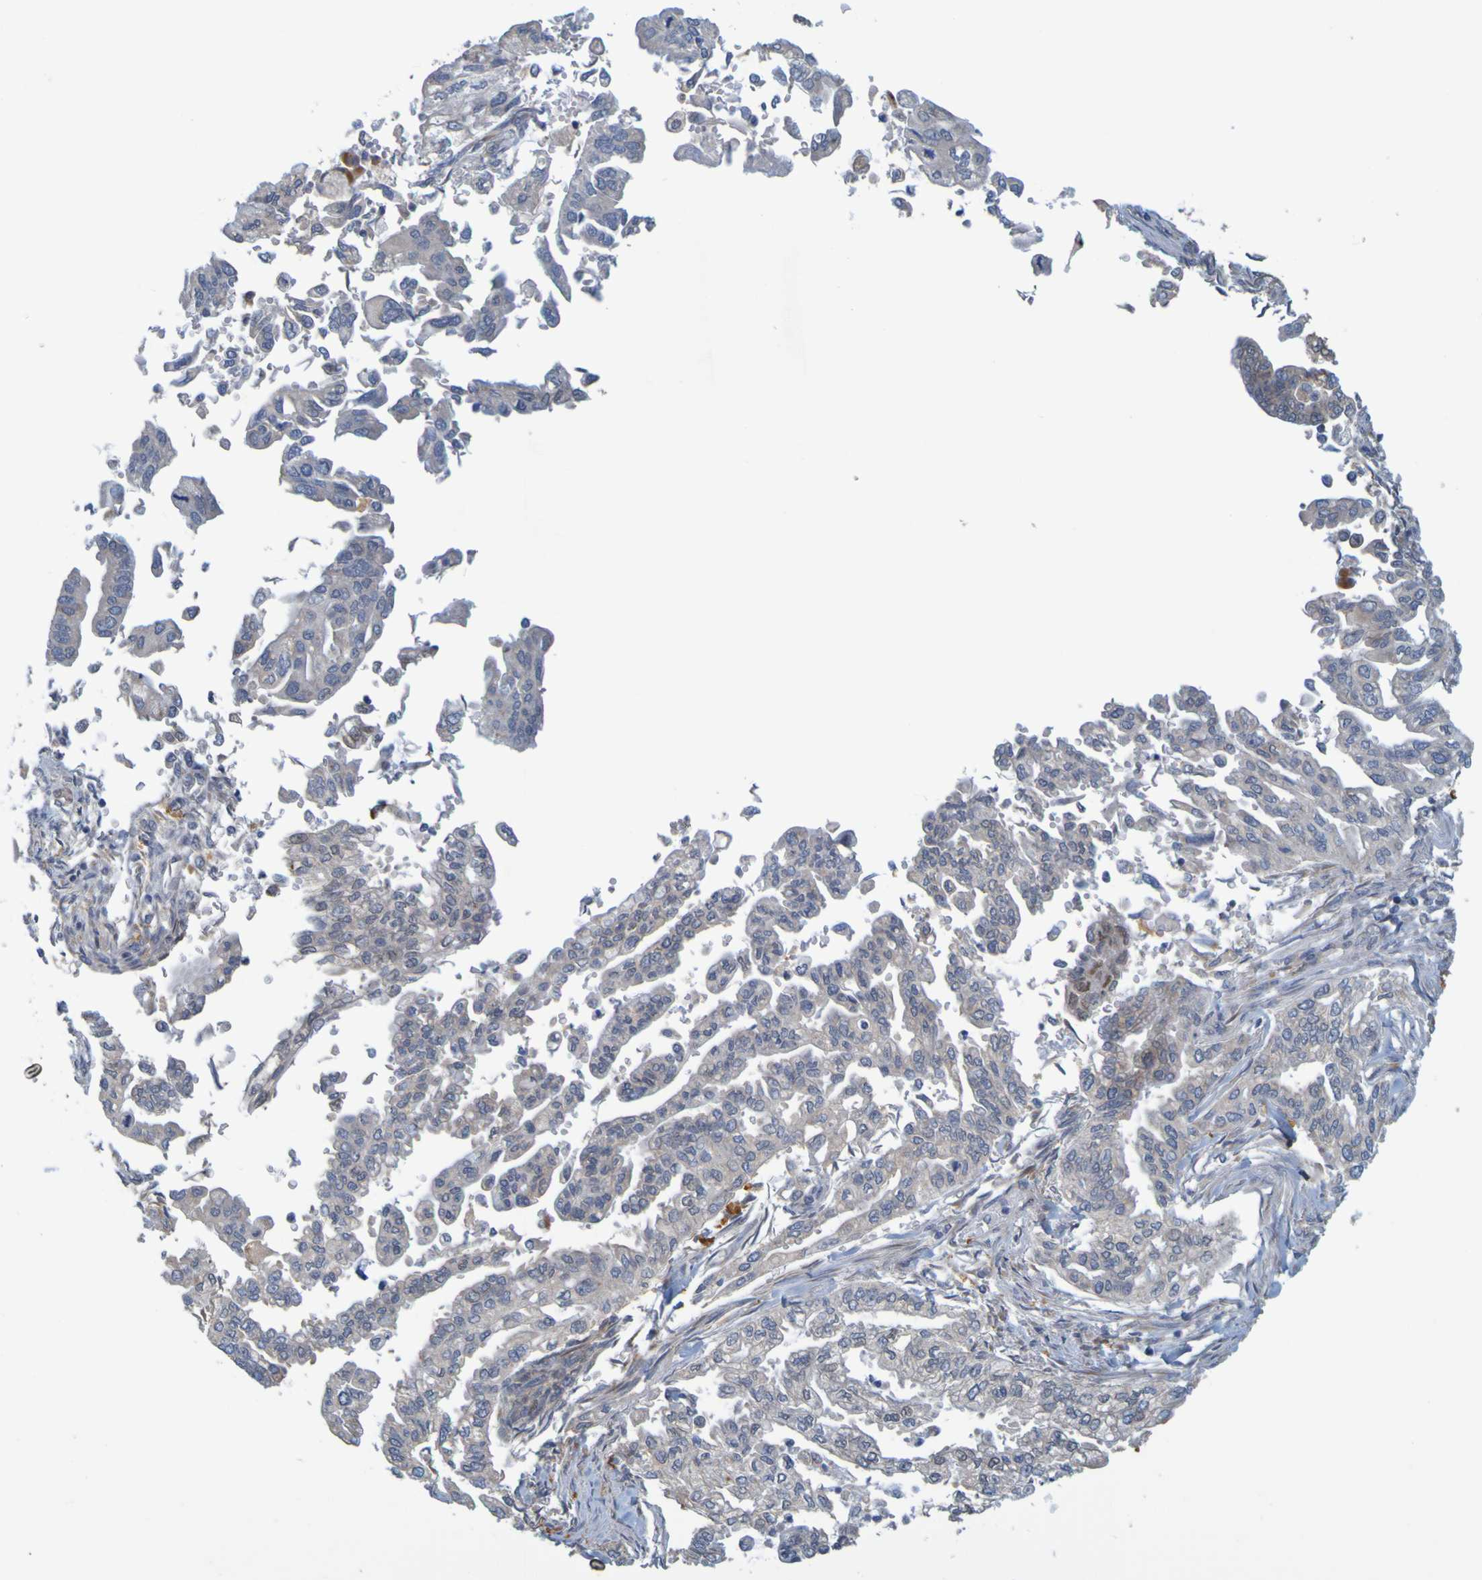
{"staining": {"intensity": "negative", "quantity": "none", "location": "none"}, "tissue": "pancreatic cancer", "cell_type": "Tumor cells", "image_type": "cancer", "snomed": [{"axis": "morphology", "description": "Normal tissue, NOS"}, {"axis": "topography", "description": "Pancreas"}], "caption": "IHC of pancreatic cancer shows no positivity in tumor cells. Brightfield microscopy of immunohistochemistry stained with DAB (brown) and hematoxylin (blue), captured at high magnification.", "gene": "MOGS", "patient": {"sex": "male", "age": 42}}